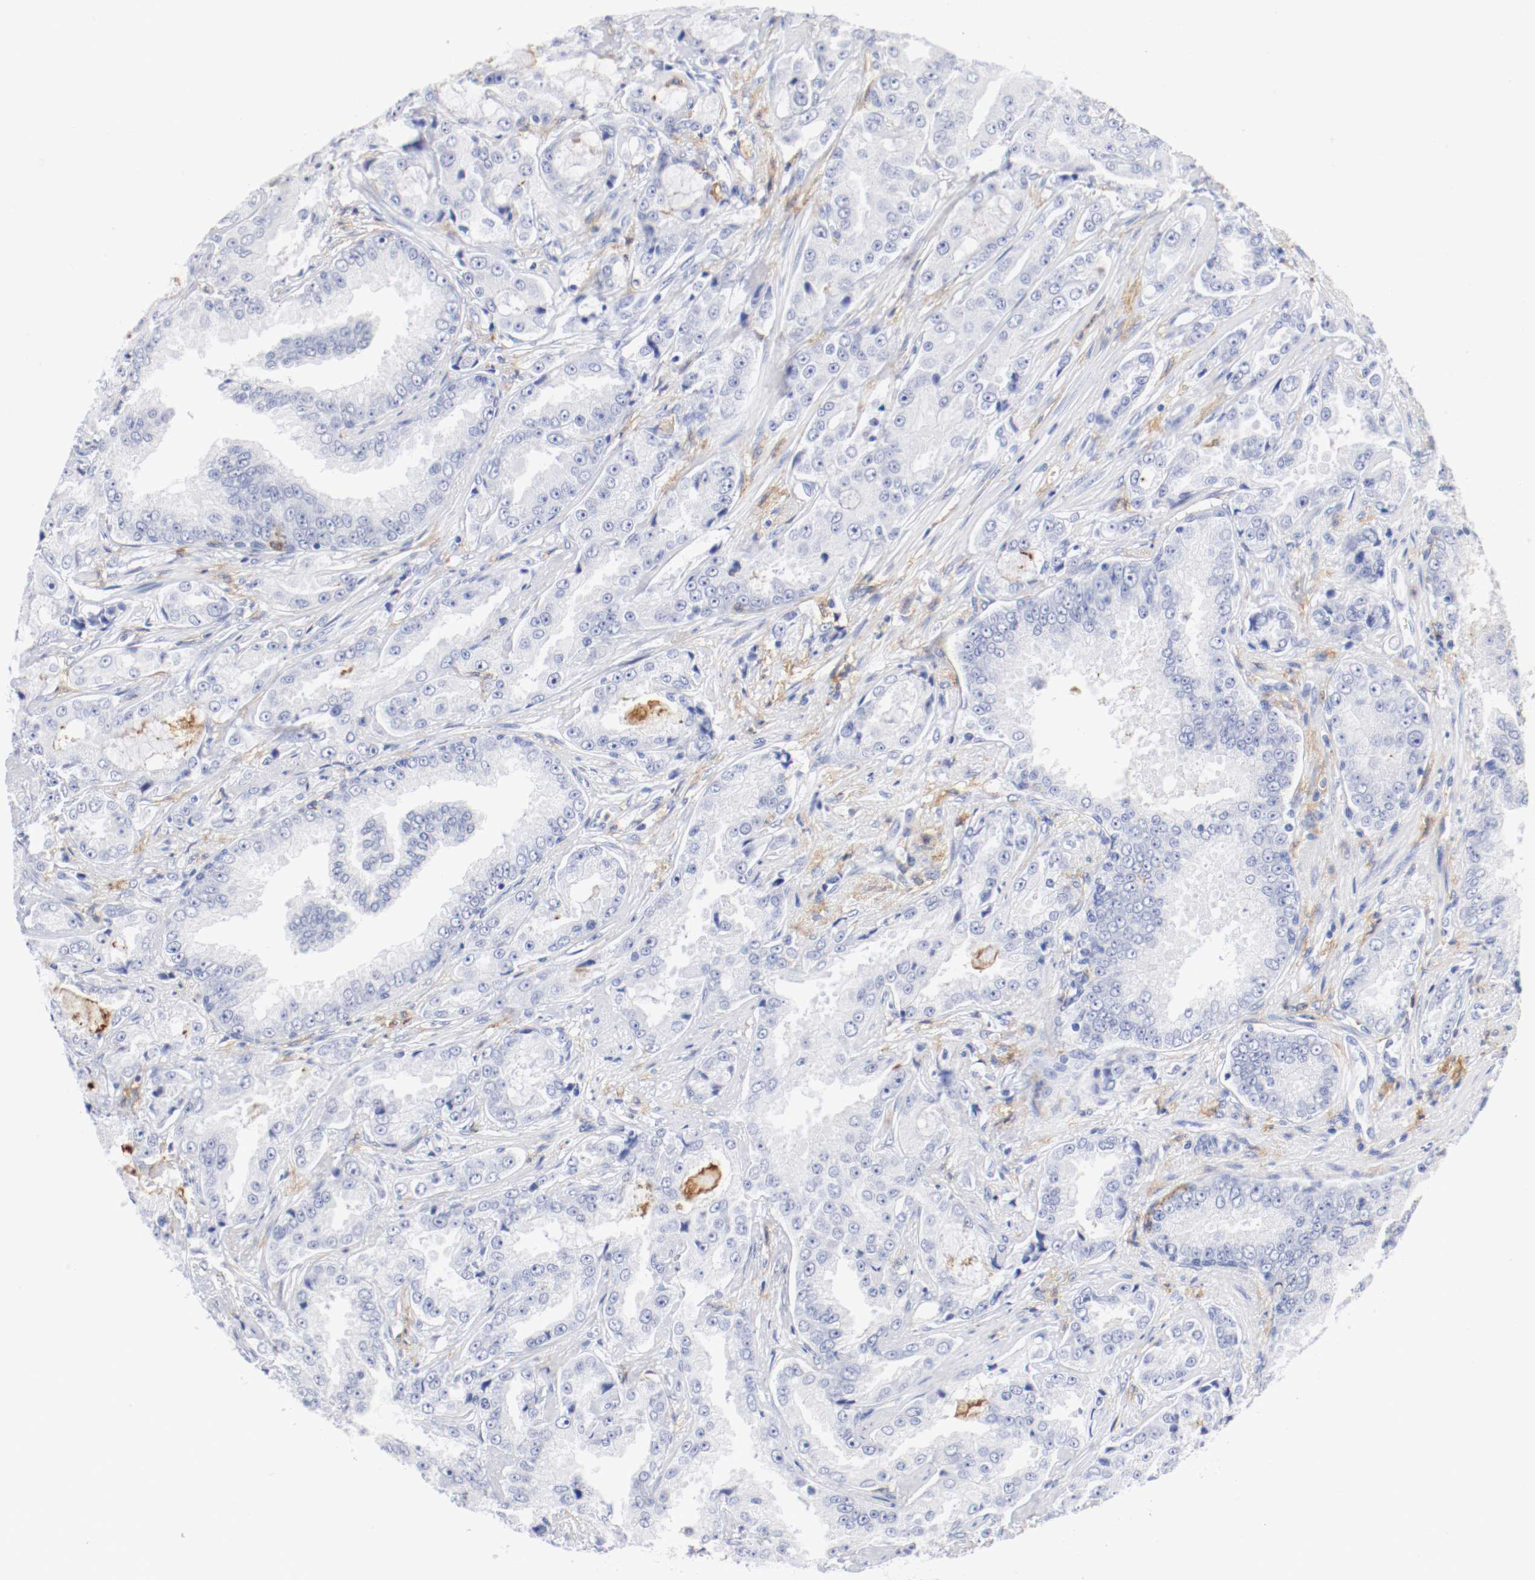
{"staining": {"intensity": "negative", "quantity": "none", "location": "none"}, "tissue": "prostate cancer", "cell_type": "Tumor cells", "image_type": "cancer", "snomed": [{"axis": "morphology", "description": "Adenocarcinoma, High grade"}, {"axis": "topography", "description": "Prostate"}], "caption": "The immunohistochemistry (IHC) image has no significant expression in tumor cells of prostate high-grade adenocarcinoma tissue.", "gene": "ITGAX", "patient": {"sex": "male", "age": 73}}